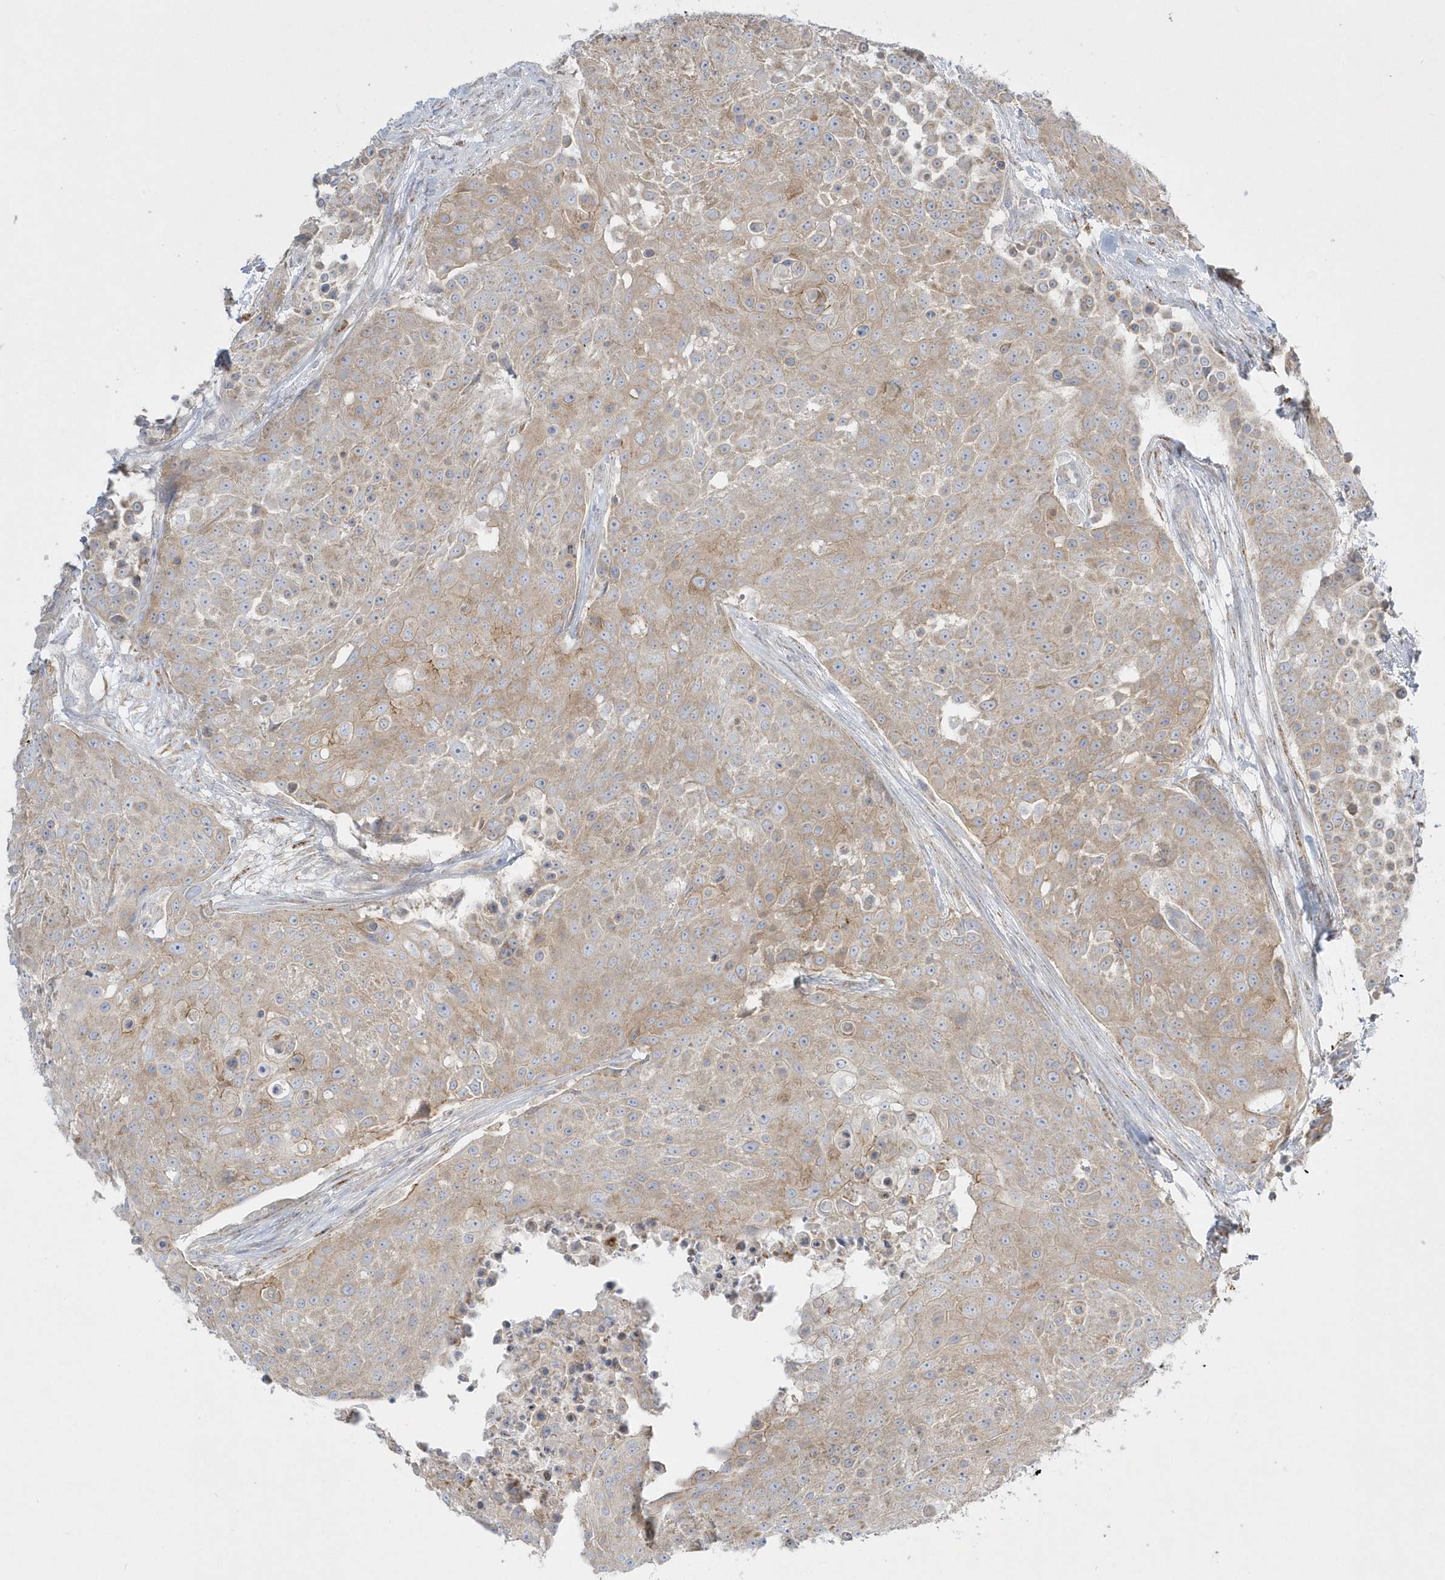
{"staining": {"intensity": "weak", "quantity": ">75%", "location": "cytoplasmic/membranous"}, "tissue": "urothelial cancer", "cell_type": "Tumor cells", "image_type": "cancer", "snomed": [{"axis": "morphology", "description": "Urothelial carcinoma, High grade"}, {"axis": "topography", "description": "Urinary bladder"}], "caption": "Approximately >75% of tumor cells in urothelial carcinoma (high-grade) display weak cytoplasmic/membranous protein staining as visualized by brown immunohistochemical staining.", "gene": "DNAJC18", "patient": {"sex": "female", "age": 63}}